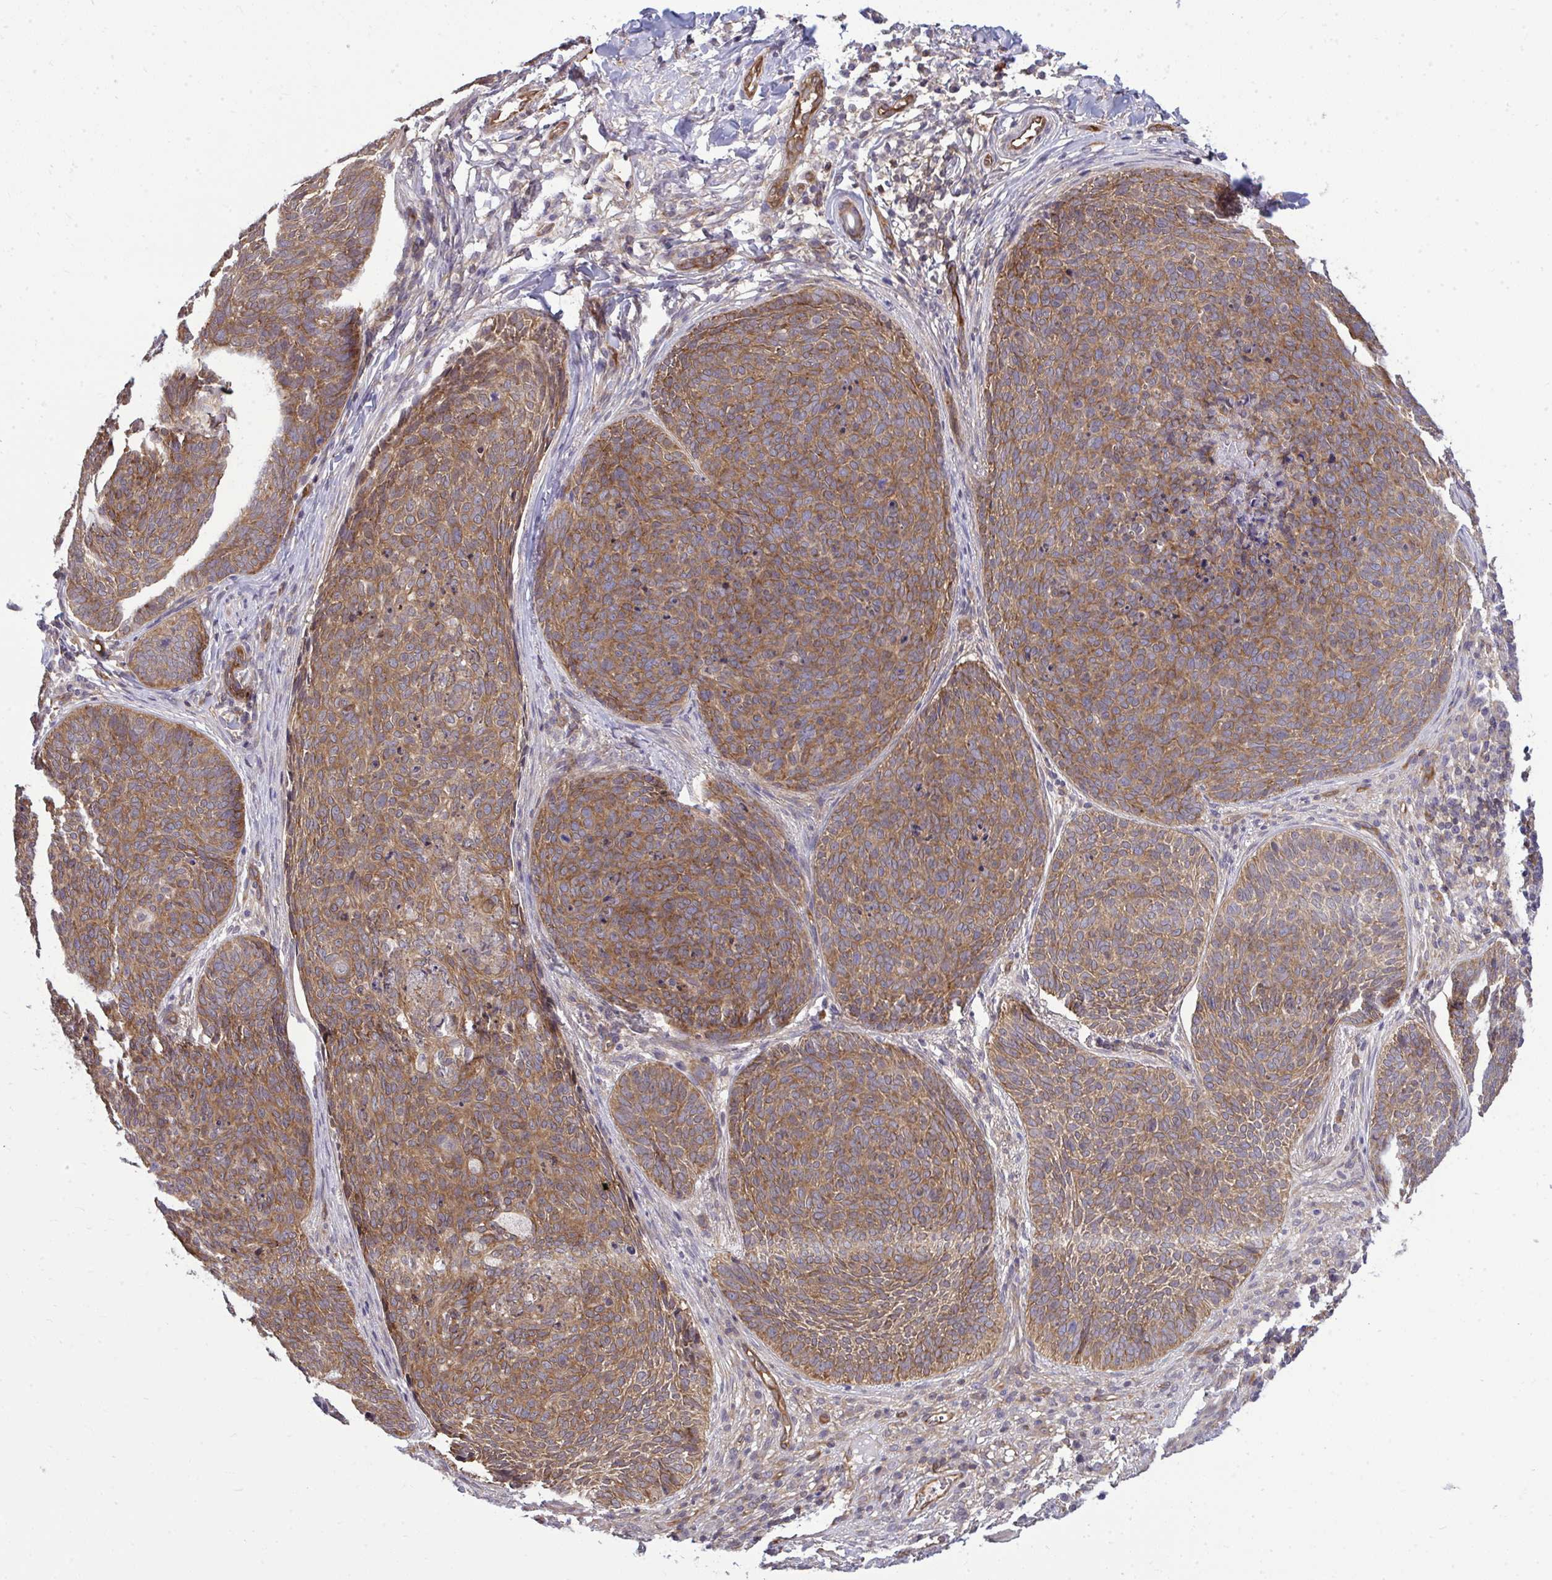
{"staining": {"intensity": "moderate", "quantity": ">75%", "location": "cytoplasmic/membranous"}, "tissue": "skin cancer", "cell_type": "Tumor cells", "image_type": "cancer", "snomed": [{"axis": "morphology", "description": "Basal cell carcinoma"}, {"axis": "topography", "description": "Skin"}, {"axis": "topography", "description": "Skin of face"}], "caption": "Moderate cytoplasmic/membranous expression for a protein is seen in approximately >75% of tumor cells of skin basal cell carcinoma using immunohistochemistry (IHC).", "gene": "FUT10", "patient": {"sex": "male", "age": 56}}